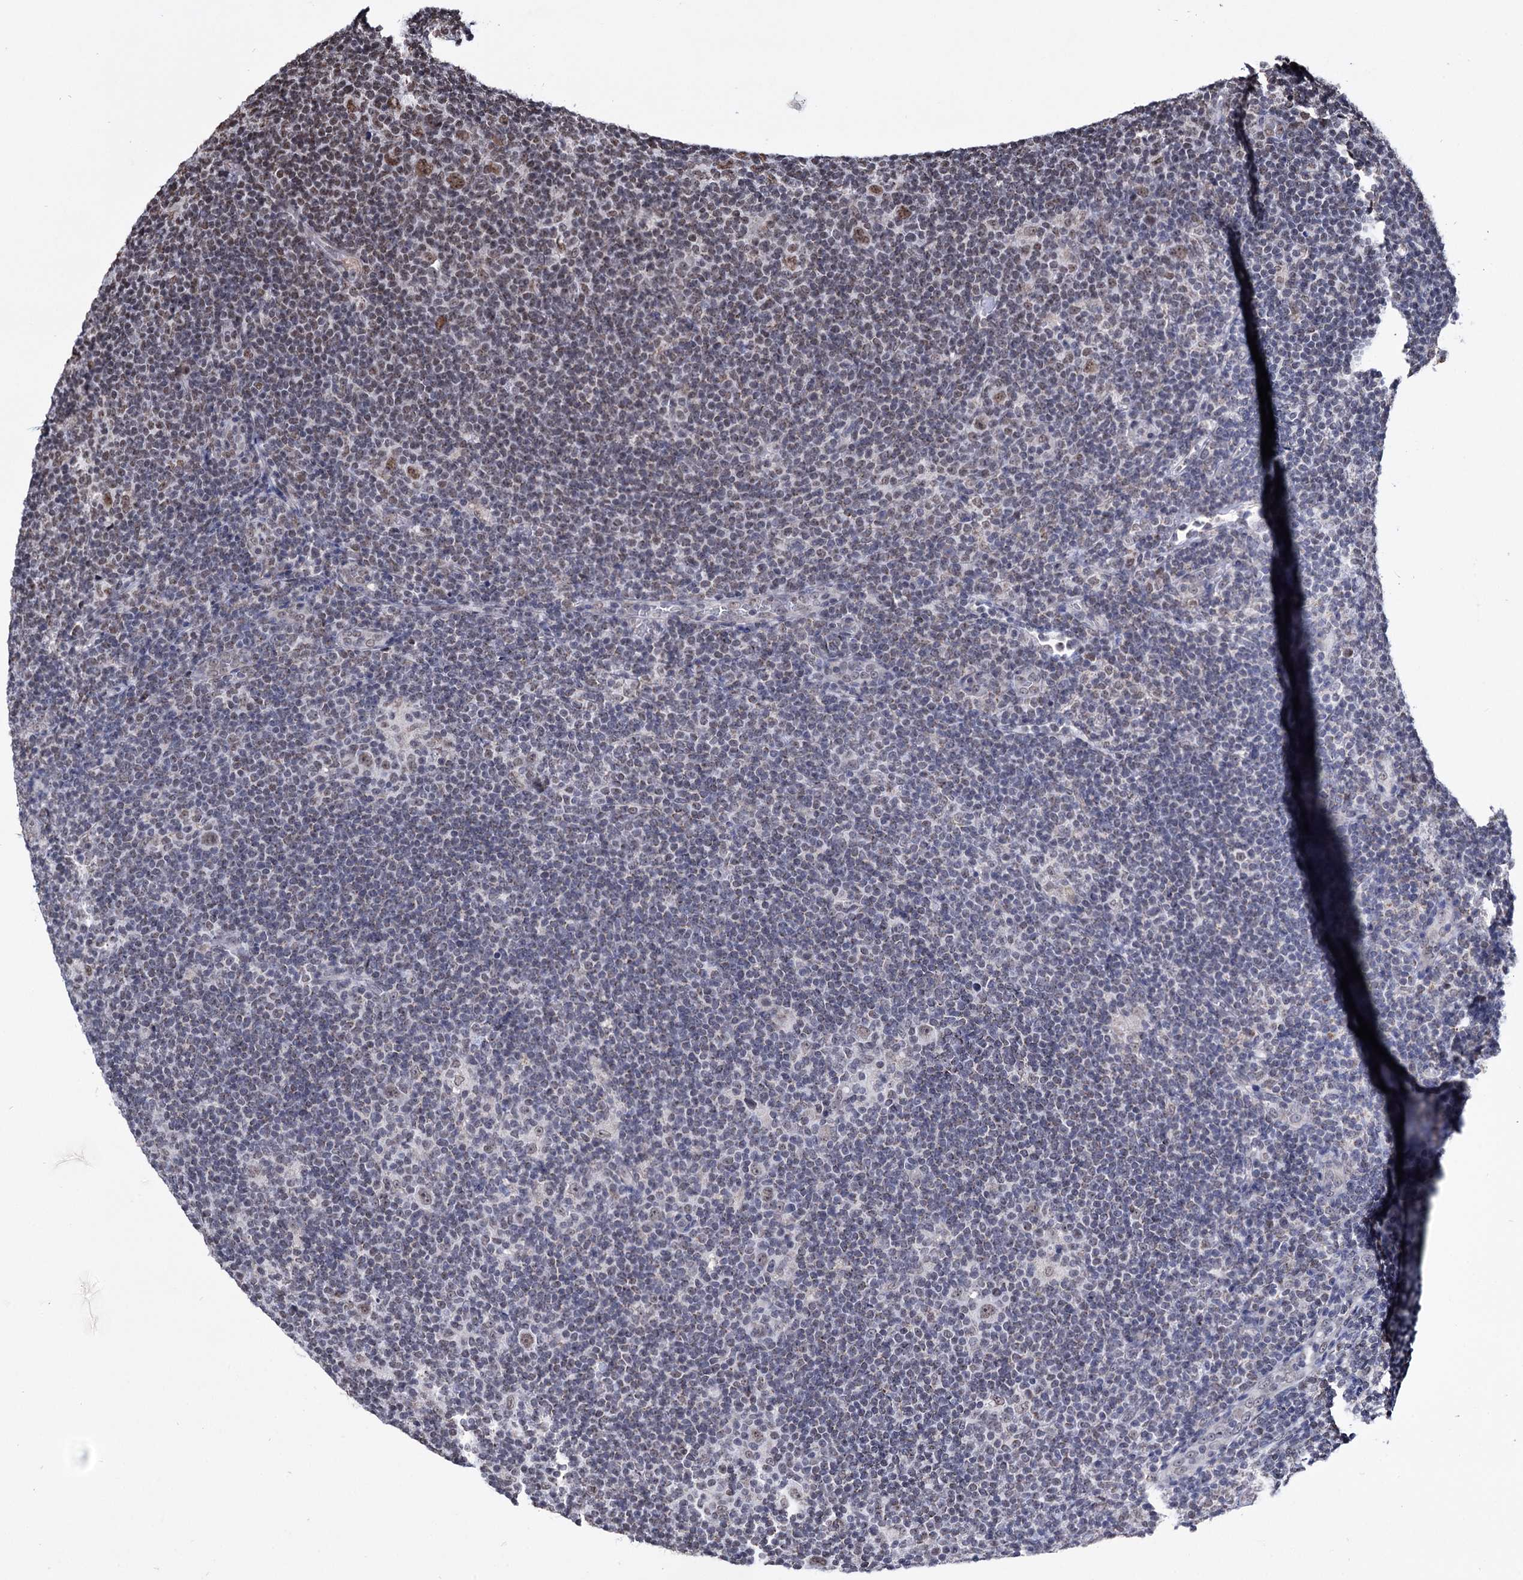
{"staining": {"intensity": "moderate", "quantity": ">75%", "location": "nuclear"}, "tissue": "lymphoma", "cell_type": "Tumor cells", "image_type": "cancer", "snomed": [{"axis": "morphology", "description": "Hodgkin's disease, NOS"}, {"axis": "topography", "description": "Lymph node"}], "caption": "The photomicrograph reveals staining of lymphoma, revealing moderate nuclear protein expression (brown color) within tumor cells. Ihc stains the protein in brown and the nuclei are stained blue.", "gene": "ABHD10", "patient": {"sex": "female", "age": 57}}